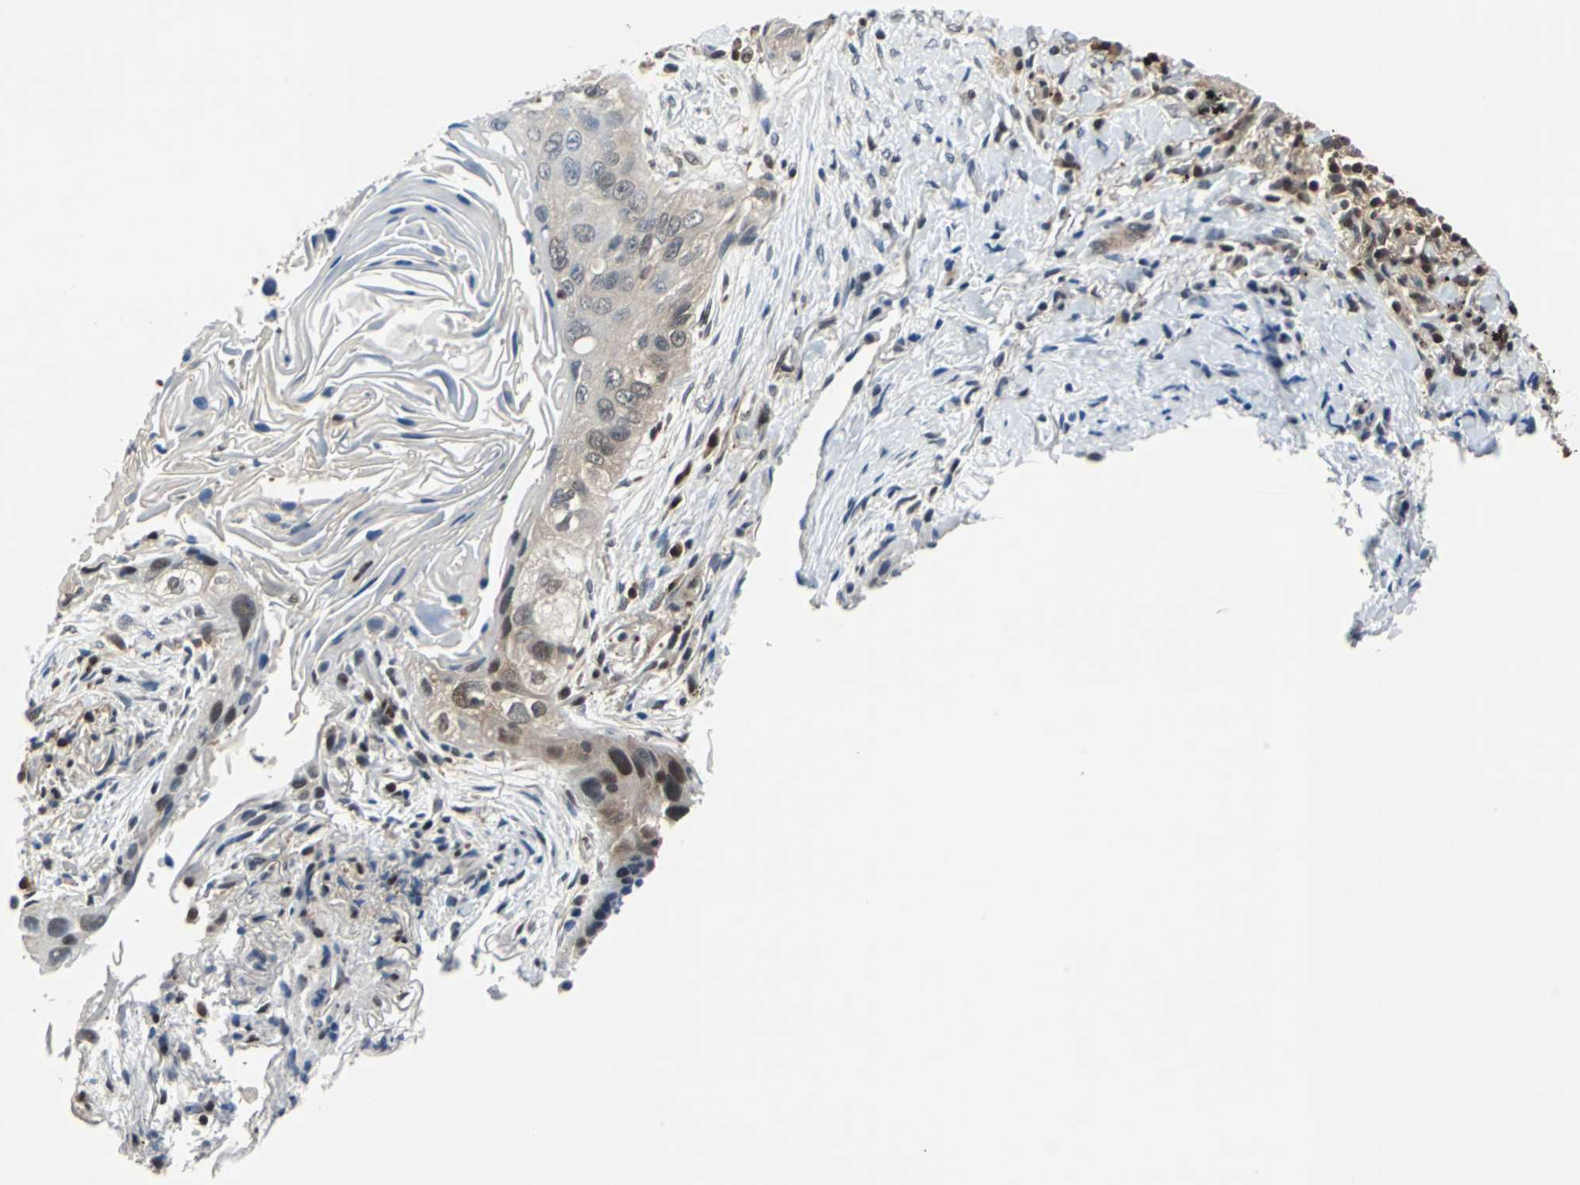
{"staining": {"intensity": "weak", "quantity": "25%-75%", "location": "cytoplasmic/membranous,nuclear"}, "tissue": "lung cancer", "cell_type": "Tumor cells", "image_type": "cancer", "snomed": [{"axis": "morphology", "description": "Squamous cell carcinoma, NOS"}, {"axis": "topography", "description": "Lung"}], "caption": "Lung squamous cell carcinoma stained for a protein (brown) exhibits weak cytoplasmic/membranous and nuclear positive staining in about 25%-75% of tumor cells.", "gene": "PSME1", "patient": {"sex": "female", "age": 67}}